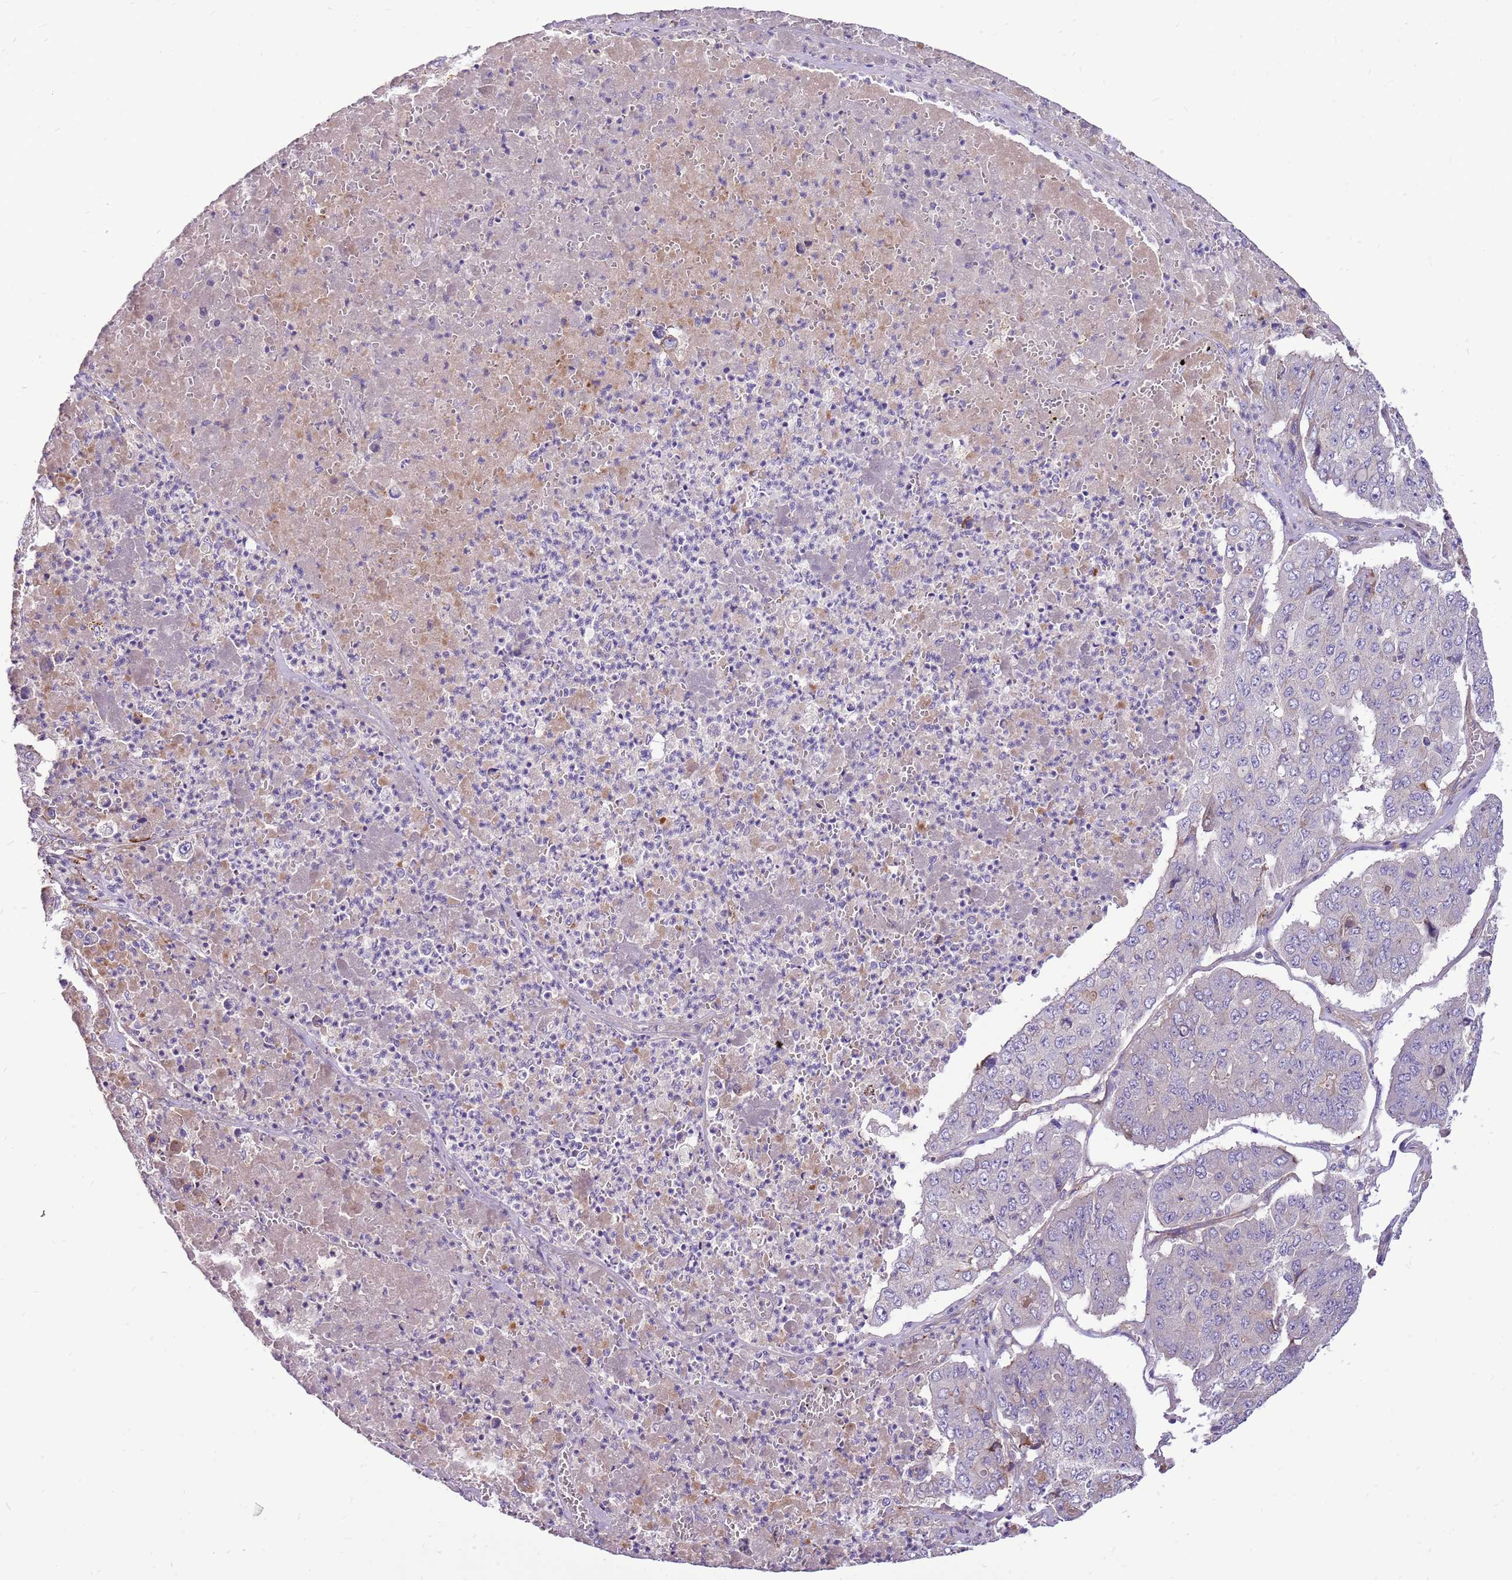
{"staining": {"intensity": "moderate", "quantity": "<25%", "location": "cytoplasmic/membranous"}, "tissue": "pancreatic cancer", "cell_type": "Tumor cells", "image_type": "cancer", "snomed": [{"axis": "morphology", "description": "Adenocarcinoma, NOS"}, {"axis": "topography", "description": "Pancreas"}], "caption": "IHC staining of pancreatic cancer (adenocarcinoma), which shows low levels of moderate cytoplasmic/membranous positivity in about <25% of tumor cells indicating moderate cytoplasmic/membranous protein staining. The staining was performed using DAB (3,3'-diaminobenzidine) (brown) for protein detection and nuclei were counterstained in hematoxylin (blue).", "gene": "NTN4", "patient": {"sex": "male", "age": 50}}